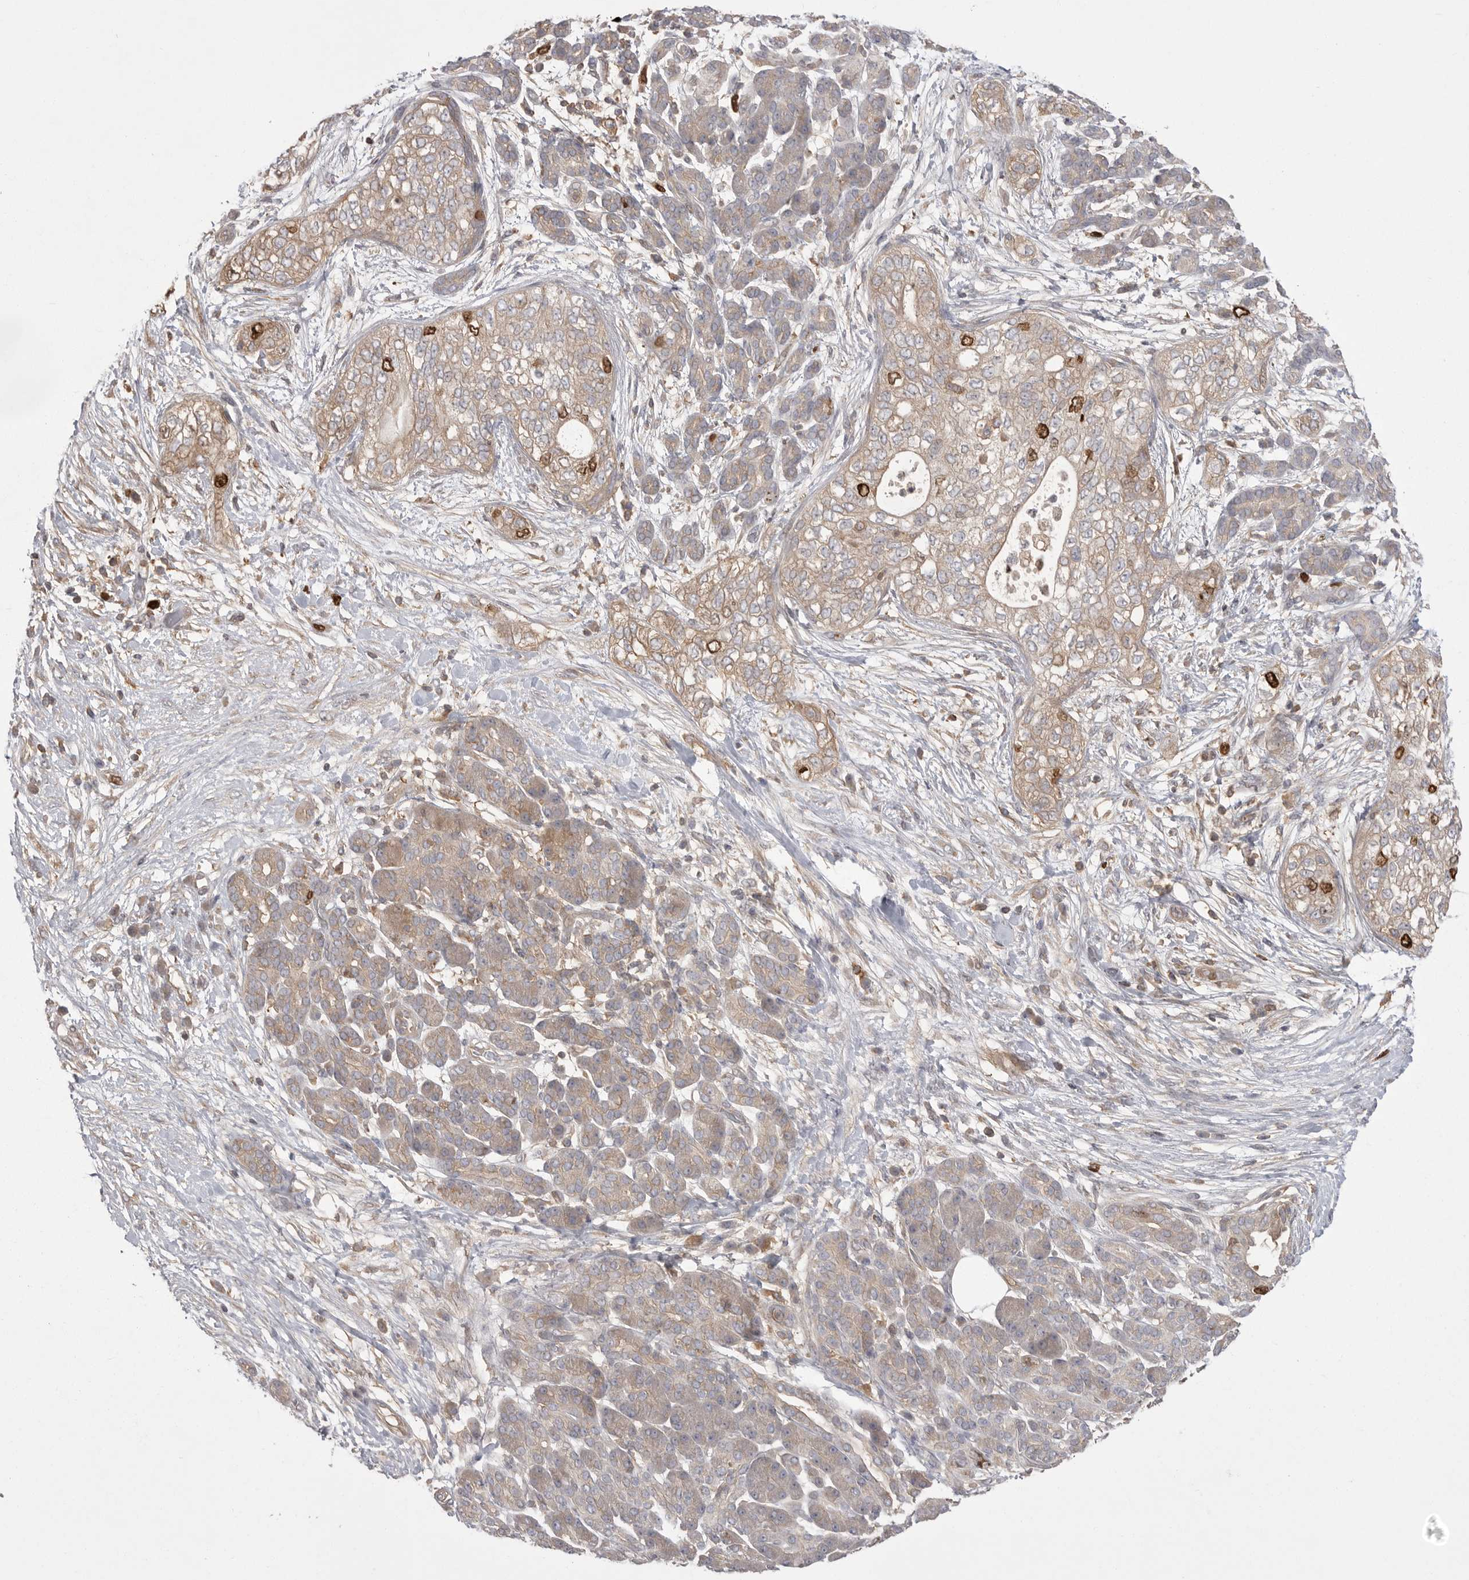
{"staining": {"intensity": "strong", "quantity": "<25%", "location": "cytoplasmic/membranous,nuclear"}, "tissue": "pancreatic cancer", "cell_type": "Tumor cells", "image_type": "cancer", "snomed": [{"axis": "morphology", "description": "Adenocarcinoma, NOS"}, {"axis": "topography", "description": "Pancreas"}], "caption": "Strong cytoplasmic/membranous and nuclear positivity is seen in approximately <25% of tumor cells in pancreatic cancer. (Stains: DAB in brown, nuclei in blue, Microscopy: brightfield microscopy at high magnification).", "gene": "TOP2A", "patient": {"sex": "male", "age": 72}}